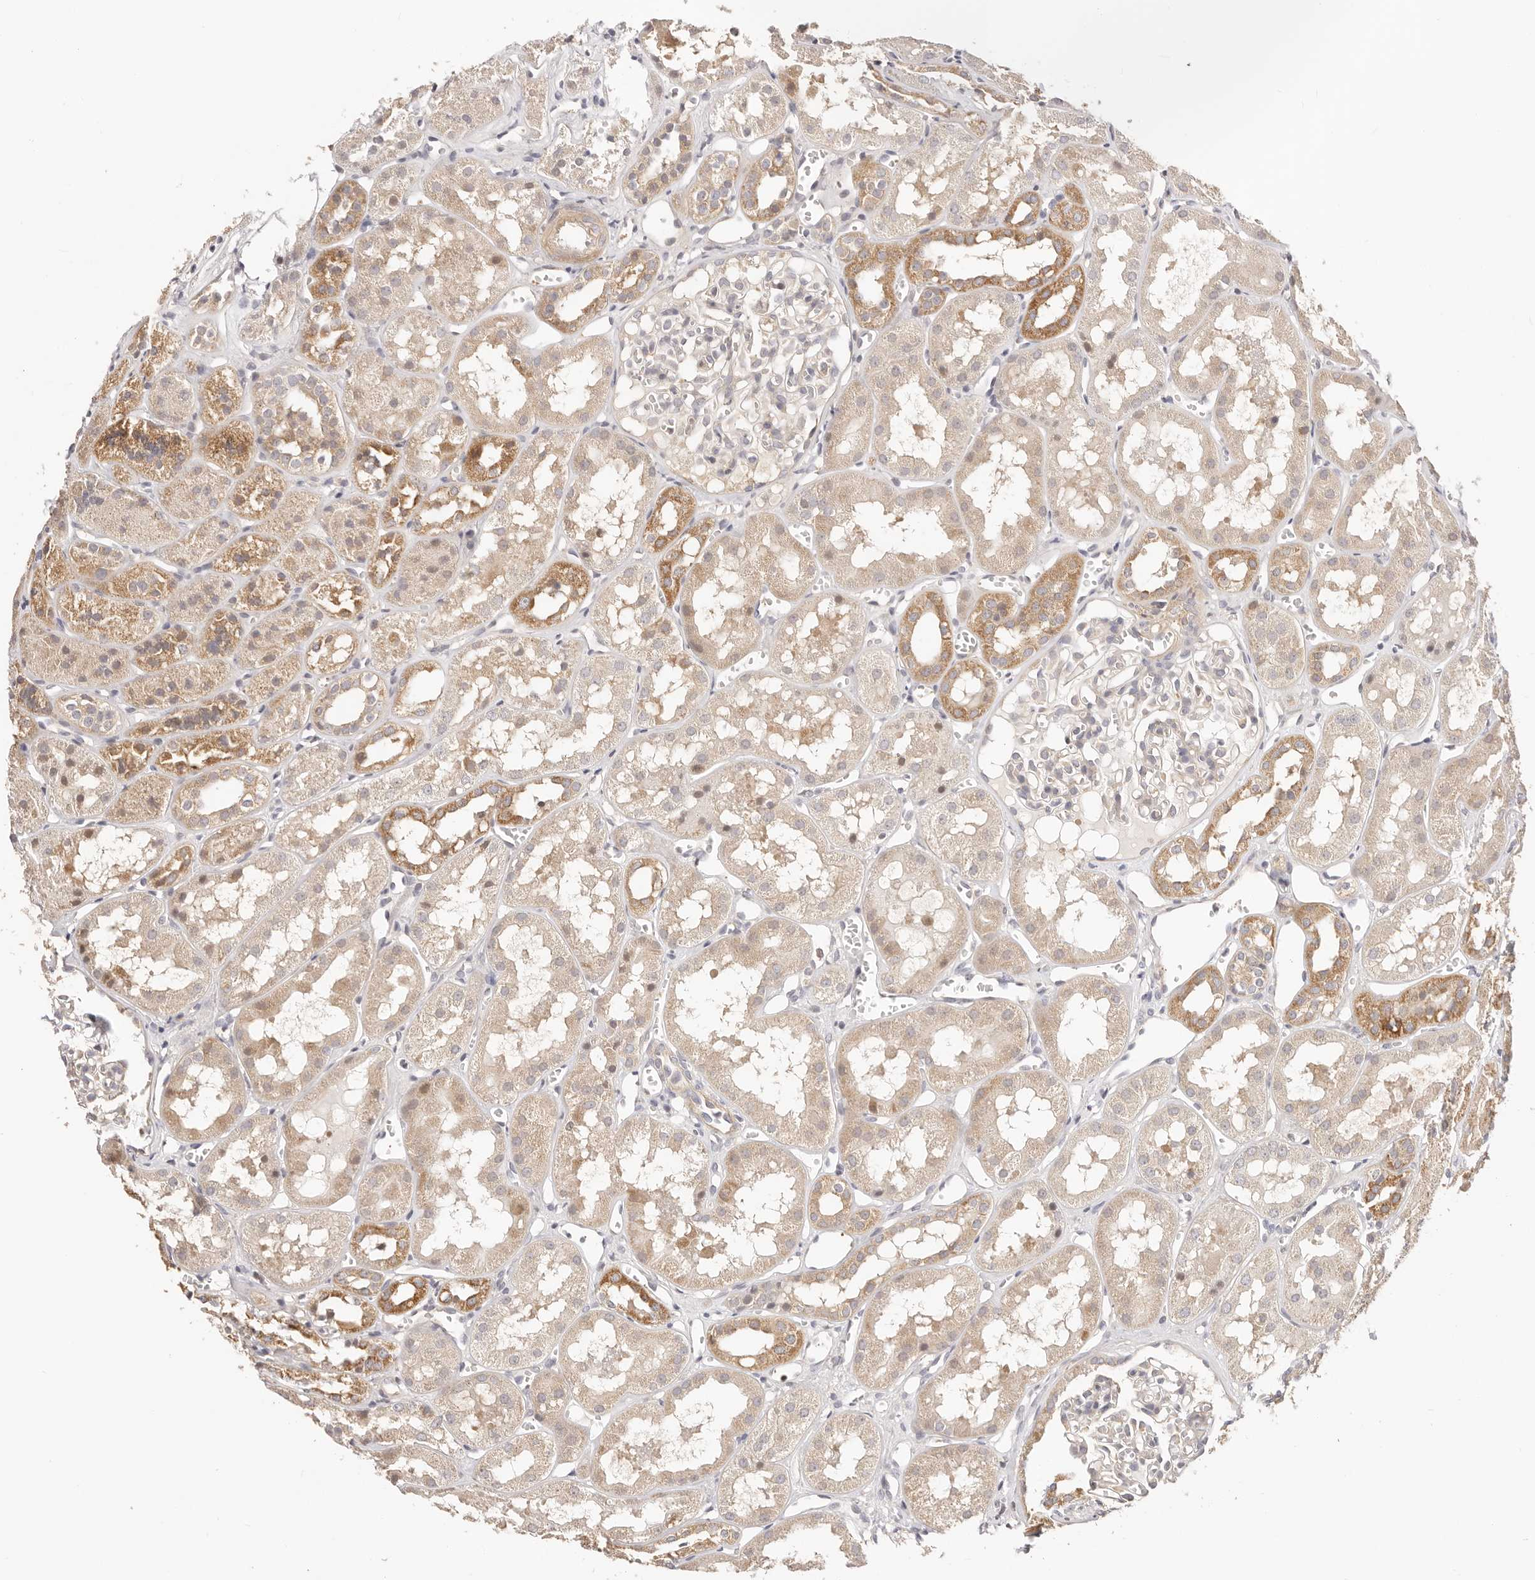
{"staining": {"intensity": "negative", "quantity": "none", "location": "none"}, "tissue": "kidney", "cell_type": "Cells in glomeruli", "image_type": "normal", "snomed": [{"axis": "morphology", "description": "Normal tissue, NOS"}, {"axis": "topography", "description": "Kidney"}], "caption": "Immunohistochemistry image of normal human kidney stained for a protein (brown), which reveals no positivity in cells in glomeruli.", "gene": "KCMF1", "patient": {"sex": "male", "age": 16}}